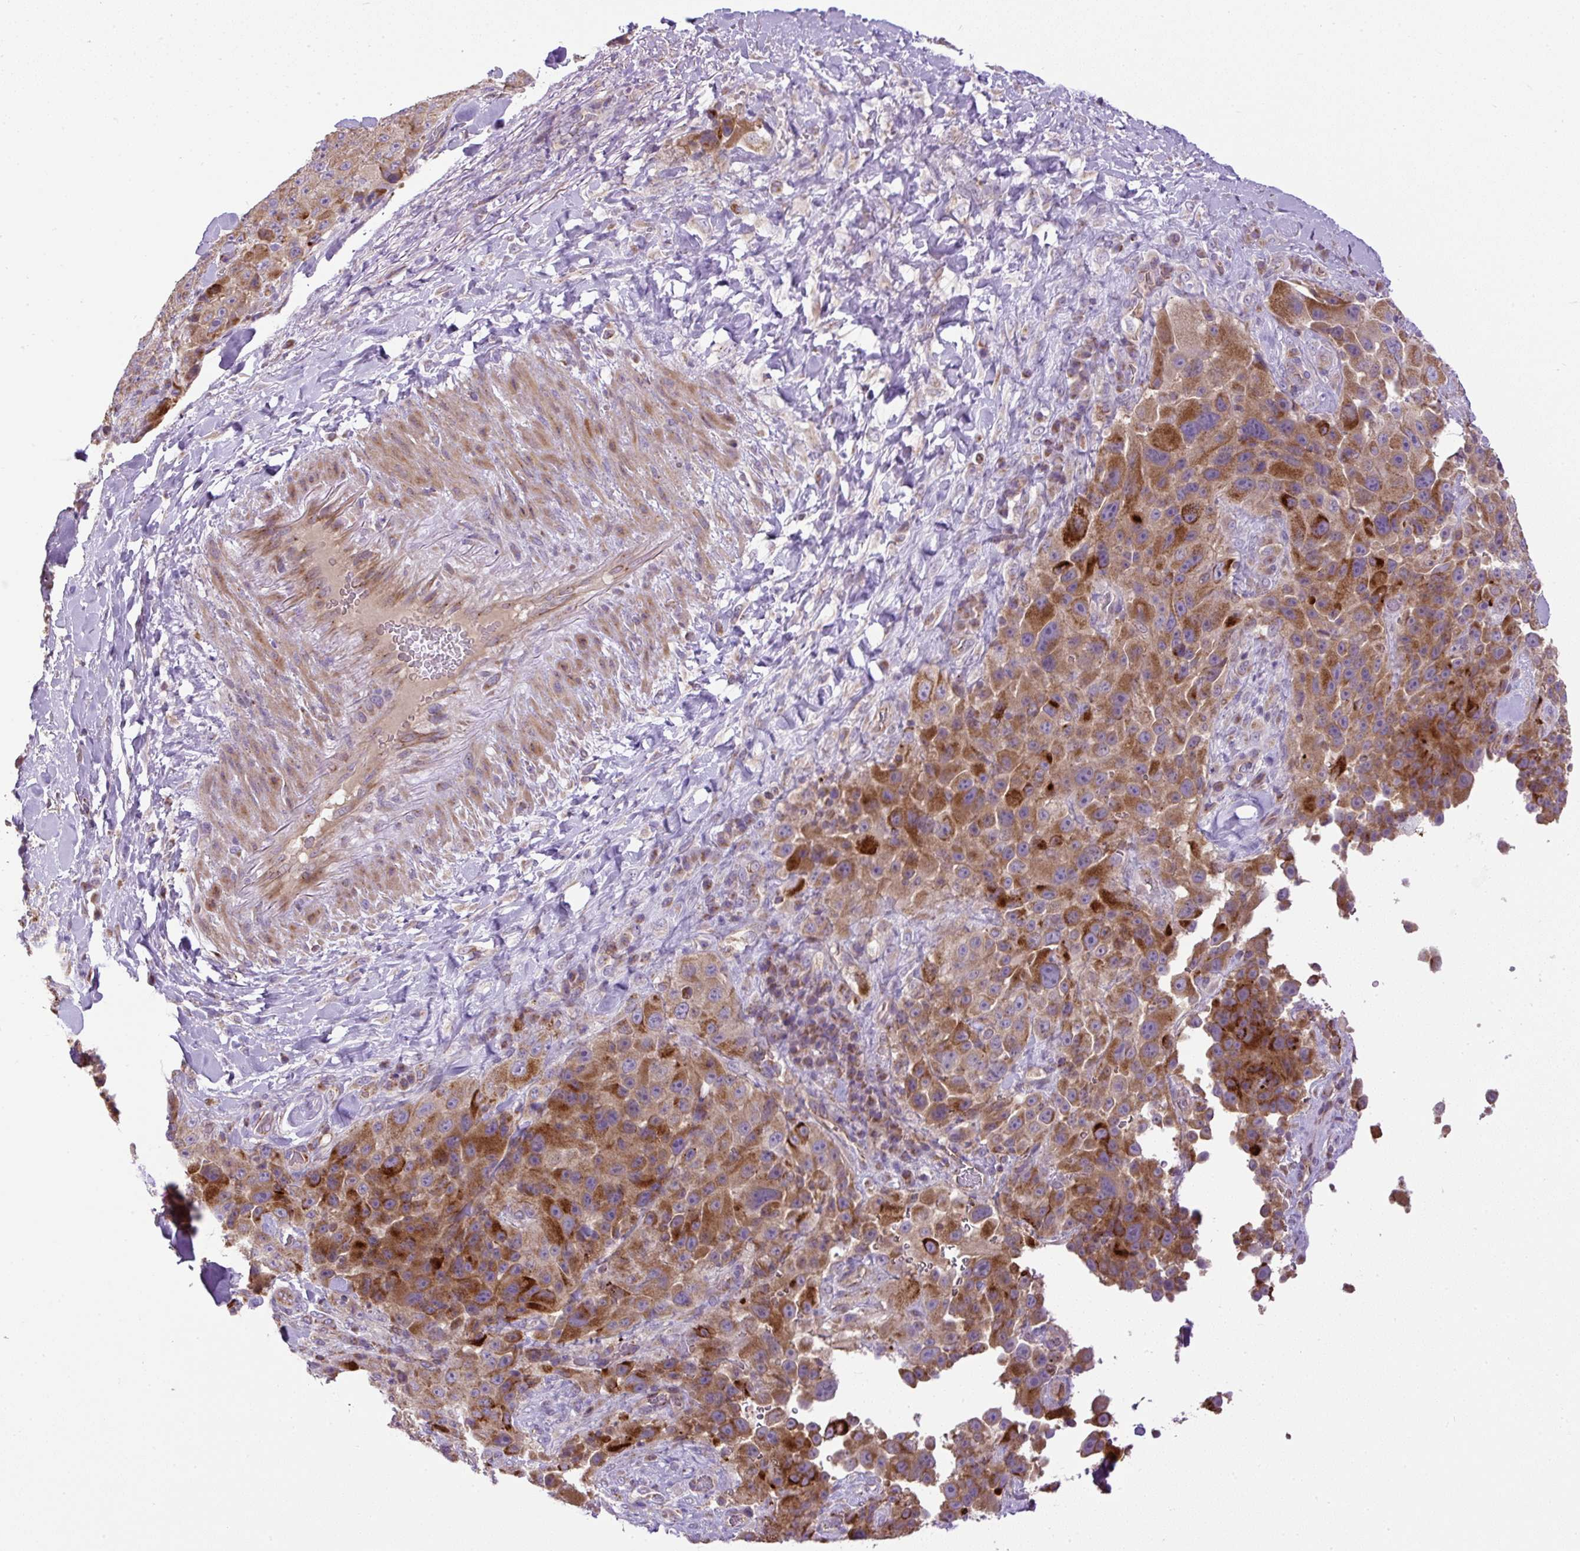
{"staining": {"intensity": "moderate", "quantity": ">75%", "location": "cytoplasmic/membranous"}, "tissue": "melanoma", "cell_type": "Tumor cells", "image_type": "cancer", "snomed": [{"axis": "morphology", "description": "Malignant melanoma, Metastatic site"}, {"axis": "topography", "description": "Lymph node"}], "caption": "Immunohistochemical staining of melanoma shows moderate cytoplasmic/membranous protein staining in about >75% of tumor cells.", "gene": "ZNF547", "patient": {"sex": "male", "age": 62}}